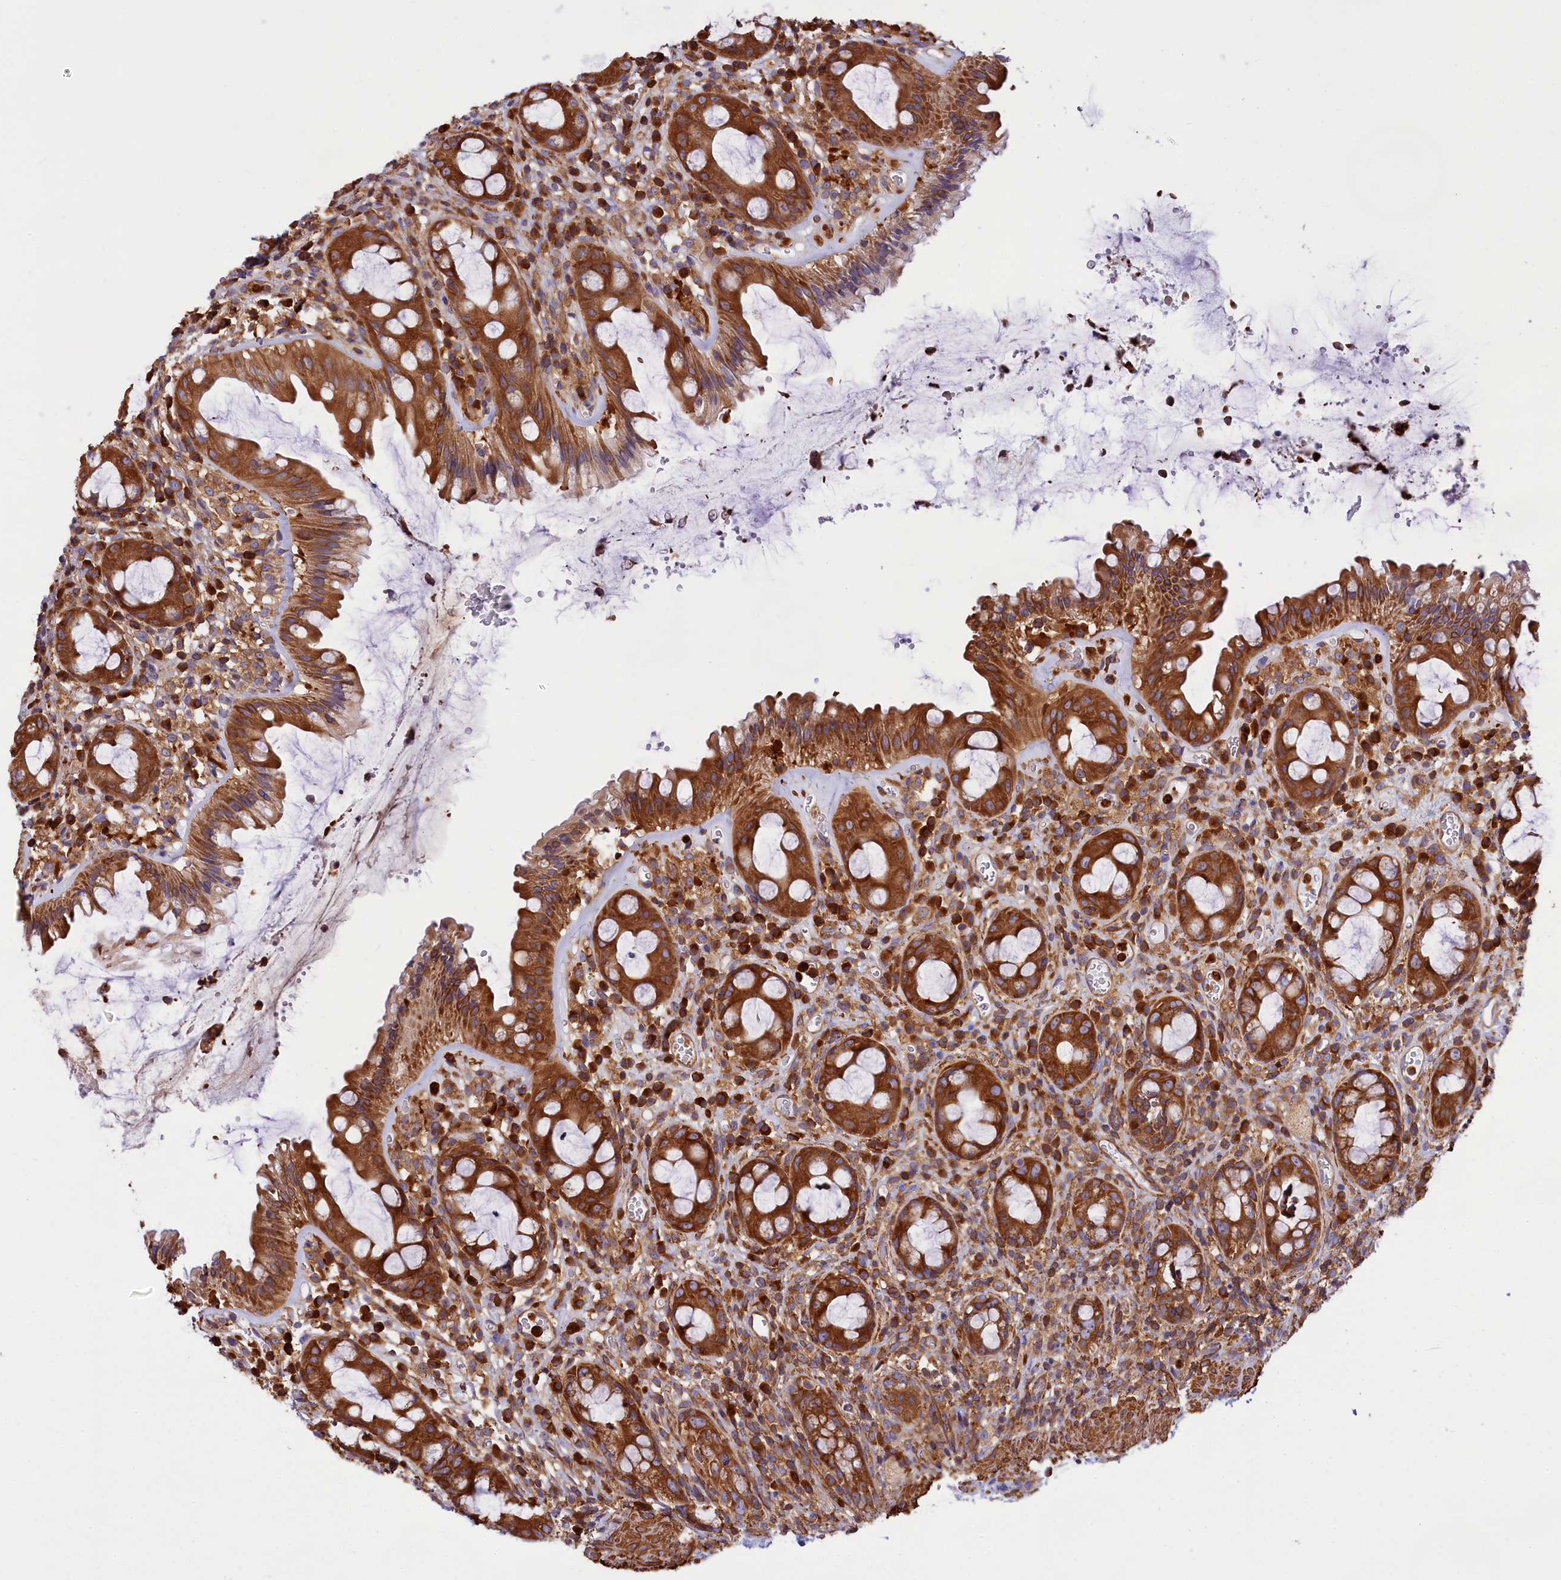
{"staining": {"intensity": "strong", "quantity": ">75%", "location": "cytoplasmic/membranous"}, "tissue": "rectum", "cell_type": "Glandular cells", "image_type": "normal", "snomed": [{"axis": "morphology", "description": "Normal tissue, NOS"}, {"axis": "topography", "description": "Rectum"}], "caption": "The histopathology image demonstrates staining of unremarkable rectum, revealing strong cytoplasmic/membranous protein positivity (brown color) within glandular cells.", "gene": "GYS1", "patient": {"sex": "female", "age": 57}}